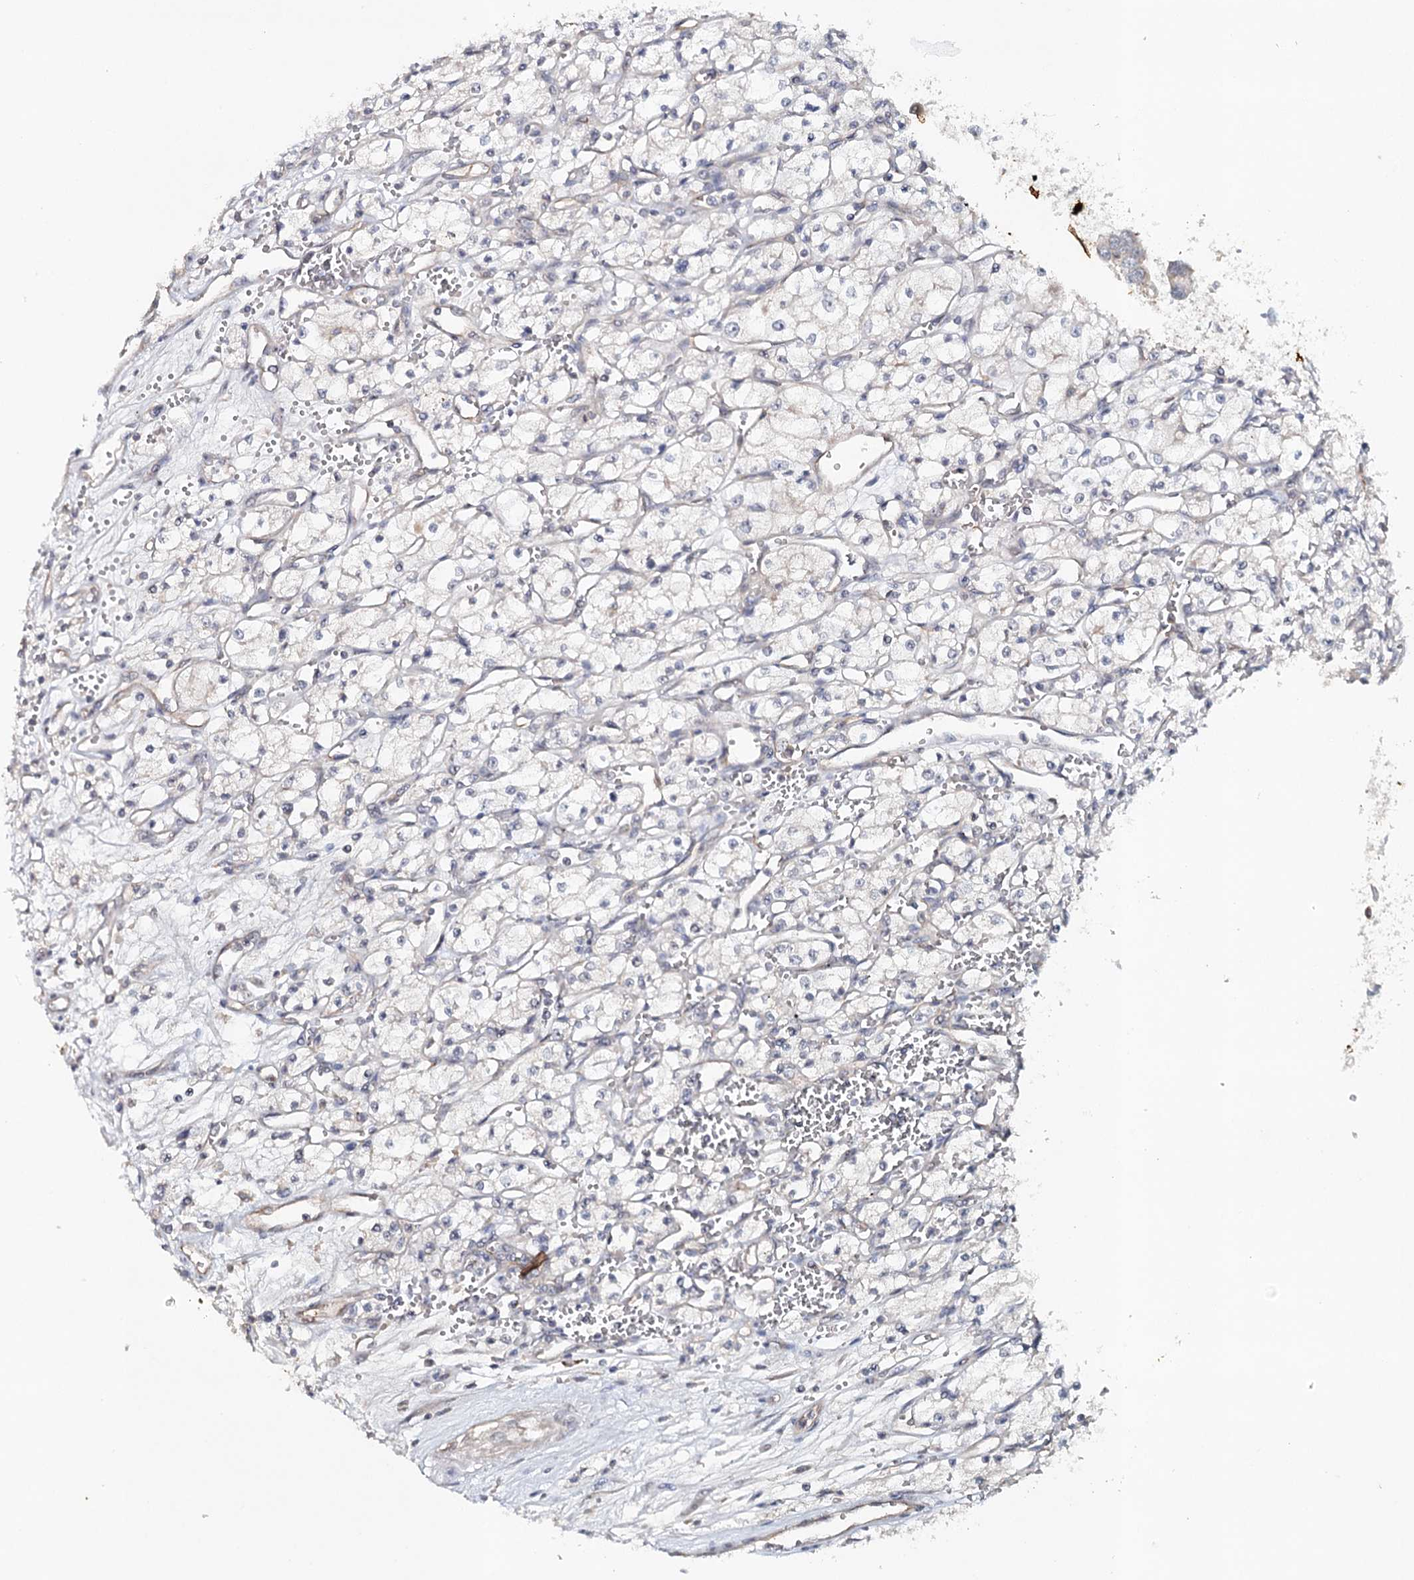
{"staining": {"intensity": "negative", "quantity": "none", "location": "none"}, "tissue": "renal cancer", "cell_type": "Tumor cells", "image_type": "cancer", "snomed": [{"axis": "morphology", "description": "Adenocarcinoma, NOS"}, {"axis": "topography", "description": "Kidney"}], "caption": "Immunohistochemistry (IHC) of renal adenocarcinoma displays no positivity in tumor cells. The staining was performed using DAB (3,3'-diaminobenzidine) to visualize the protein expression in brown, while the nuclei were stained in blue with hematoxylin (Magnification: 20x).", "gene": "SYNPO", "patient": {"sex": "male", "age": 59}}